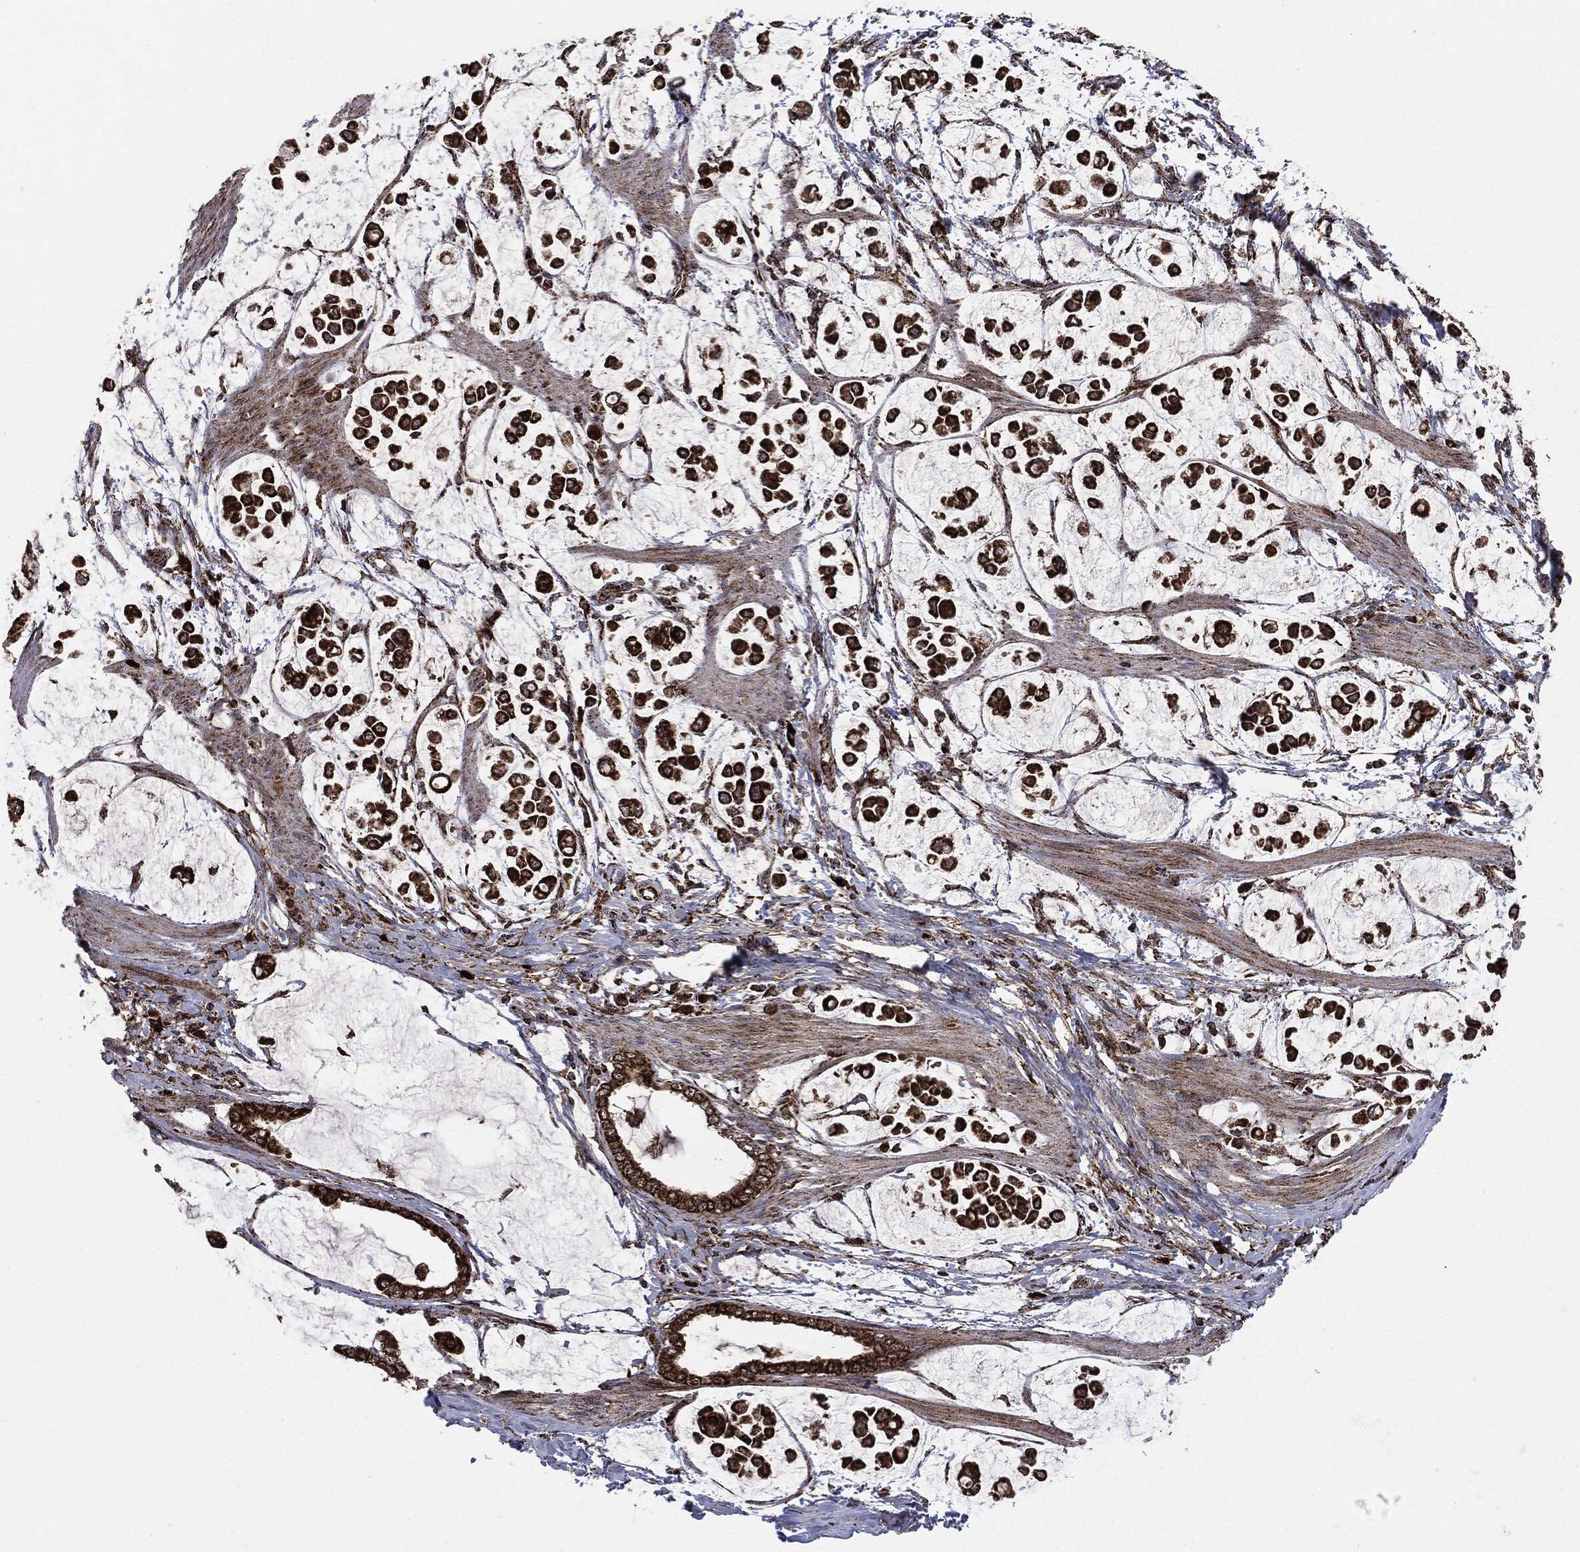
{"staining": {"intensity": "strong", "quantity": ">75%", "location": "cytoplasmic/membranous"}, "tissue": "stomach cancer", "cell_type": "Tumor cells", "image_type": "cancer", "snomed": [{"axis": "morphology", "description": "Adenocarcinoma, NOS"}, {"axis": "topography", "description": "Stomach"}], "caption": "Human stomach cancer (adenocarcinoma) stained with a brown dye exhibits strong cytoplasmic/membranous positive expression in about >75% of tumor cells.", "gene": "MAP2K1", "patient": {"sex": "male", "age": 82}}